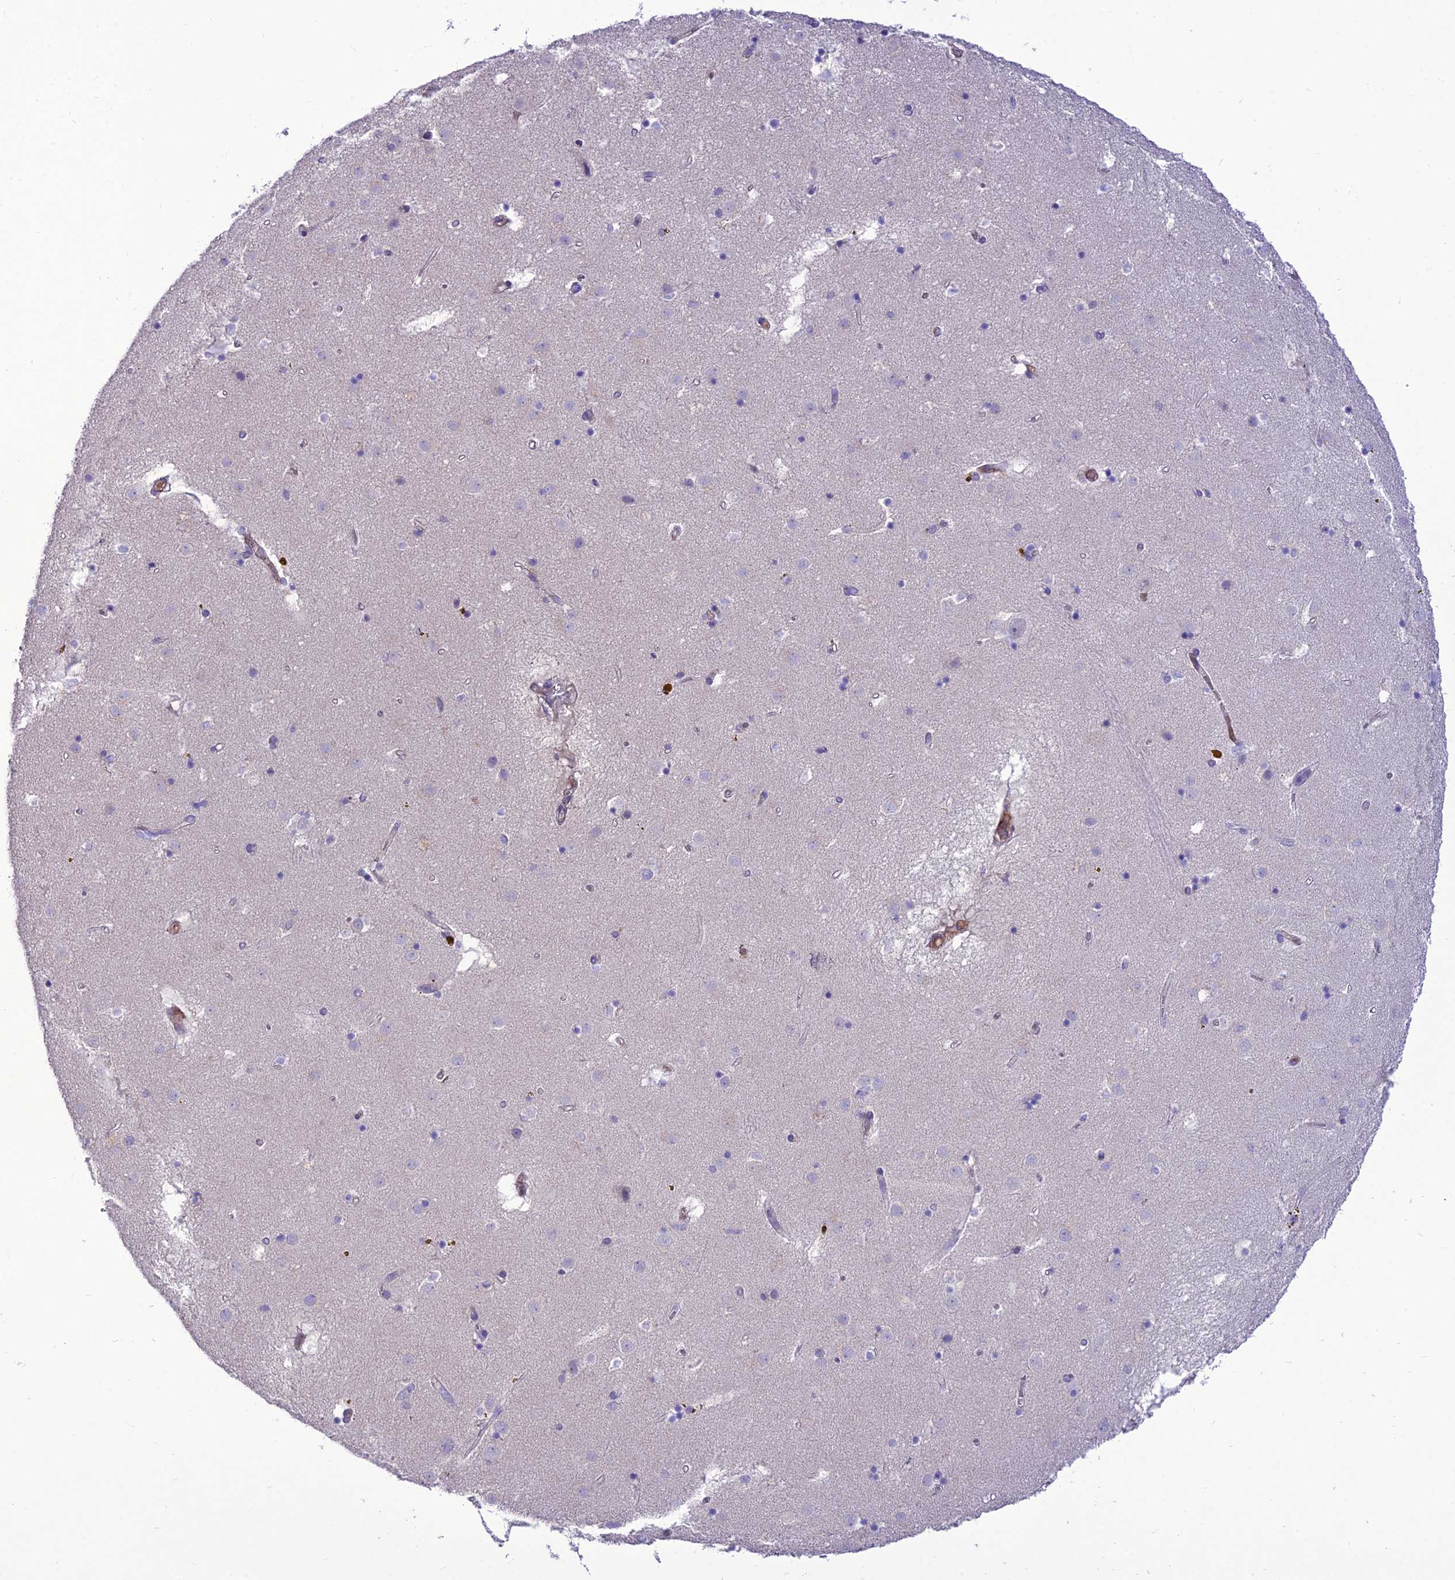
{"staining": {"intensity": "negative", "quantity": "none", "location": "none"}, "tissue": "caudate", "cell_type": "Glial cells", "image_type": "normal", "snomed": [{"axis": "morphology", "description": "Normal tissue, NOS"}, {"axis": "topography", "description": "Lateral ventricle wall"}], "caption": "A high-resolution image shows IHC staining of benign caudate, which reveals no significant staining in glial cells. (DAB (3,3'-diaminobenzidine) immunohistochemistry (IHC) visualized using brightfield microscopy, high magnification).", "gene": "TEKT3", "patient": {"sex": "male", "age": 70}}